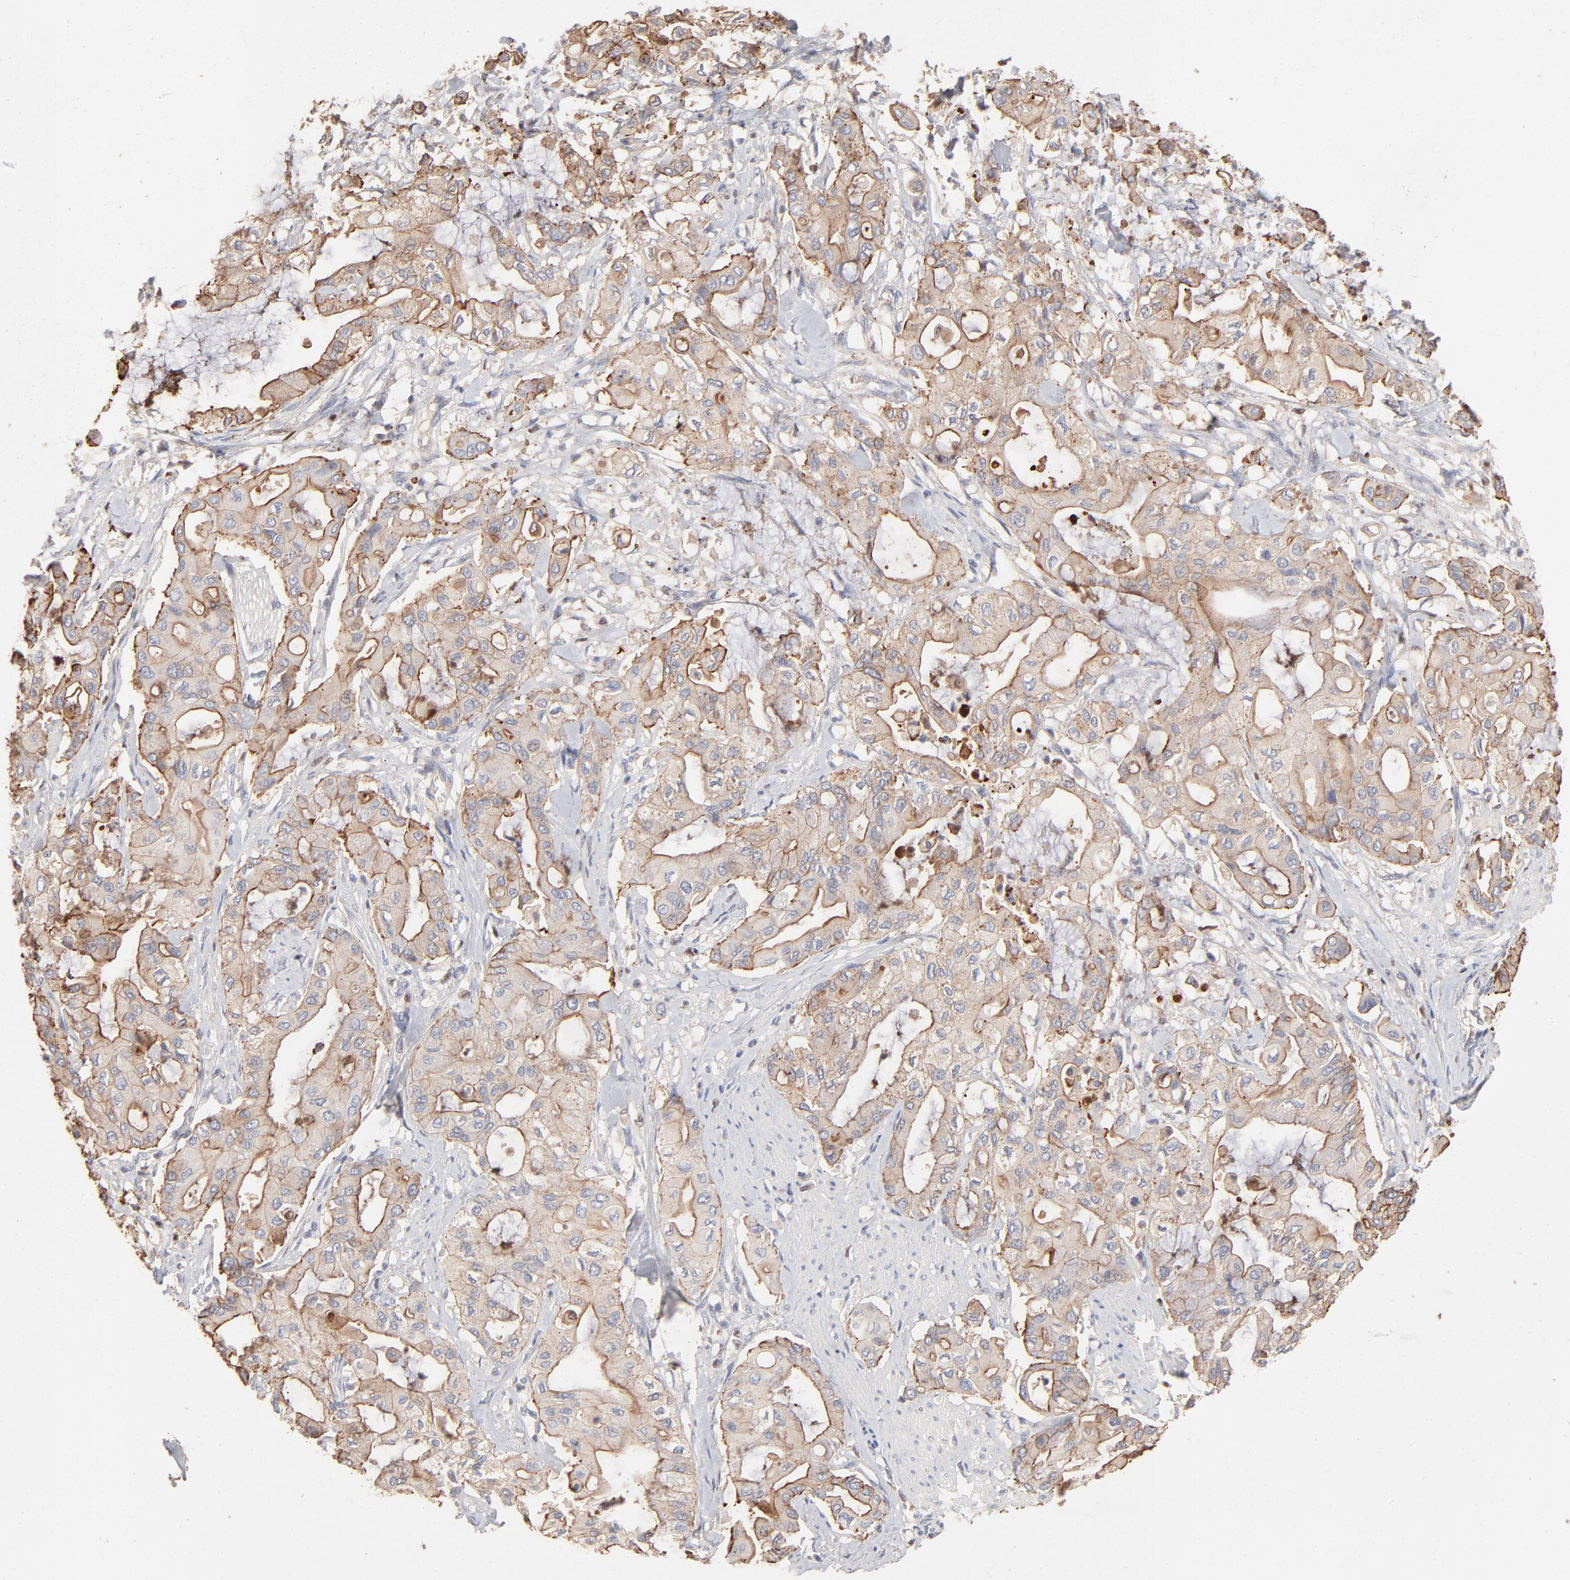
{"staining": {"intensity": "moderate", "quantity": ">75%", "location": "cytoplasmic/membranous"}, "tissue": "pancreatic cancer", "cell_type": "Tumor cells", "image_type": "cancer", "snomed": [{"axis": "morphology", "description": "Adenocarcinoma, NOS"}, {"axis": "morphology", "description": "Adenocarcinoma, metastatic, NOS"}, {"axis": "topography", "description": "Lymph node"}, {"axis": "topography", "description": "Pancreas"}, {"axis": "topography", "description": "Duodenum"}], "caption": "Immunohistochemical staining of human pancreatic adenocarcinoma shows medium levels of moderate cytoplasmic/membranous protein staining in about >75% of tumor cells.", "gene": "ARHGEF6", "patient": {"sex": "female", "age": 64}}